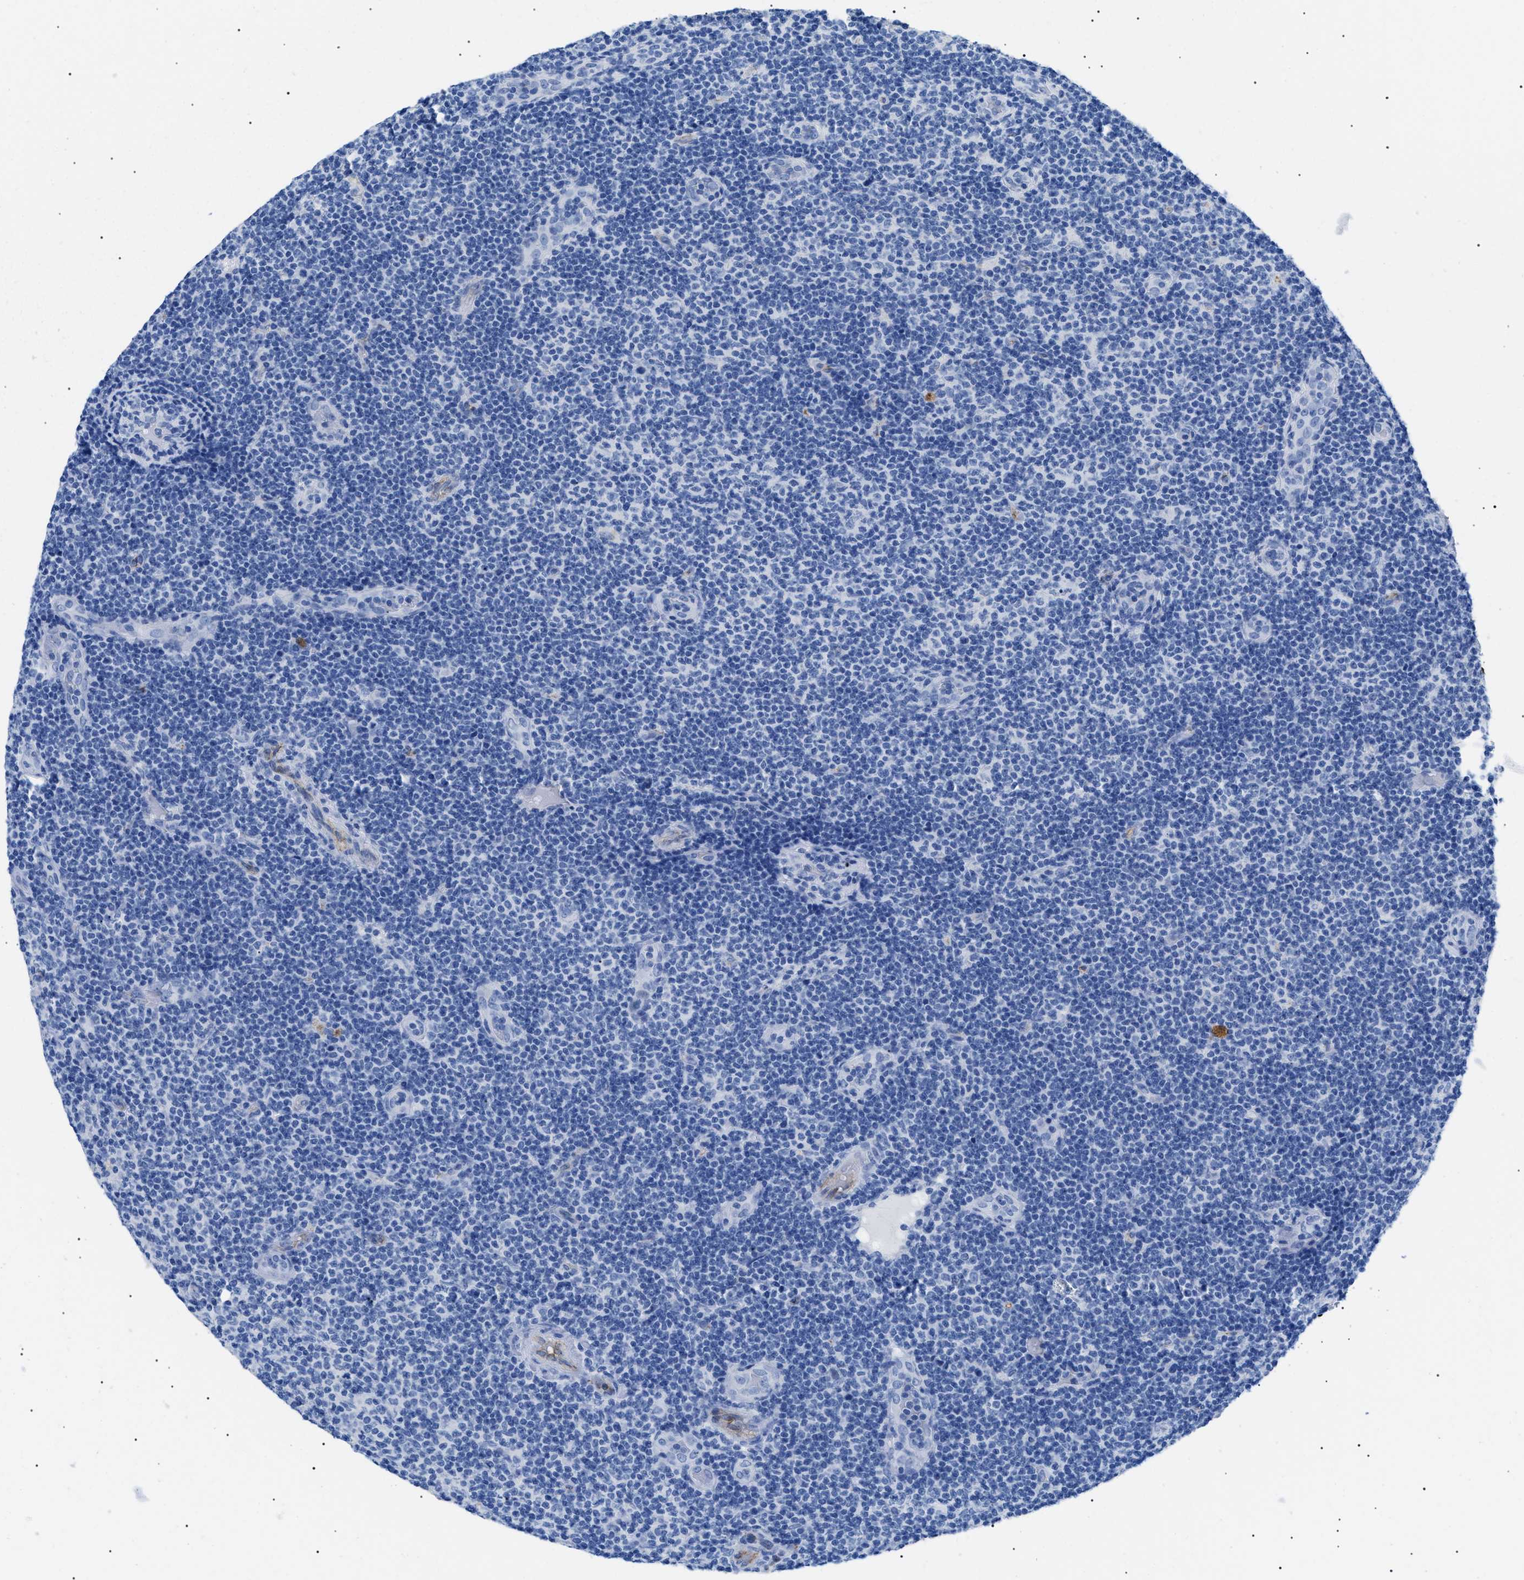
{"staining": {"intensity": "negative", "quantity": "none", "location": "none"}, "tissue": "lymphoma", "cell_type": "Tumor cells", "image_type": "cancer", "snomed": [{"axis": "morphology", "description": "Malignant lymphoma, non-Hodgkin's type, Low grade"}, {"axis": "topography", "description": "Lymph node"}], "caption": "This is an immunohistochemistry histopathology image of malignant lymphoma, non-Hodgkin's type (low-grade). There is no positivity in tumor cells.", "gene": "PODXL", "patient": {"sex": "male", "age": 83}}